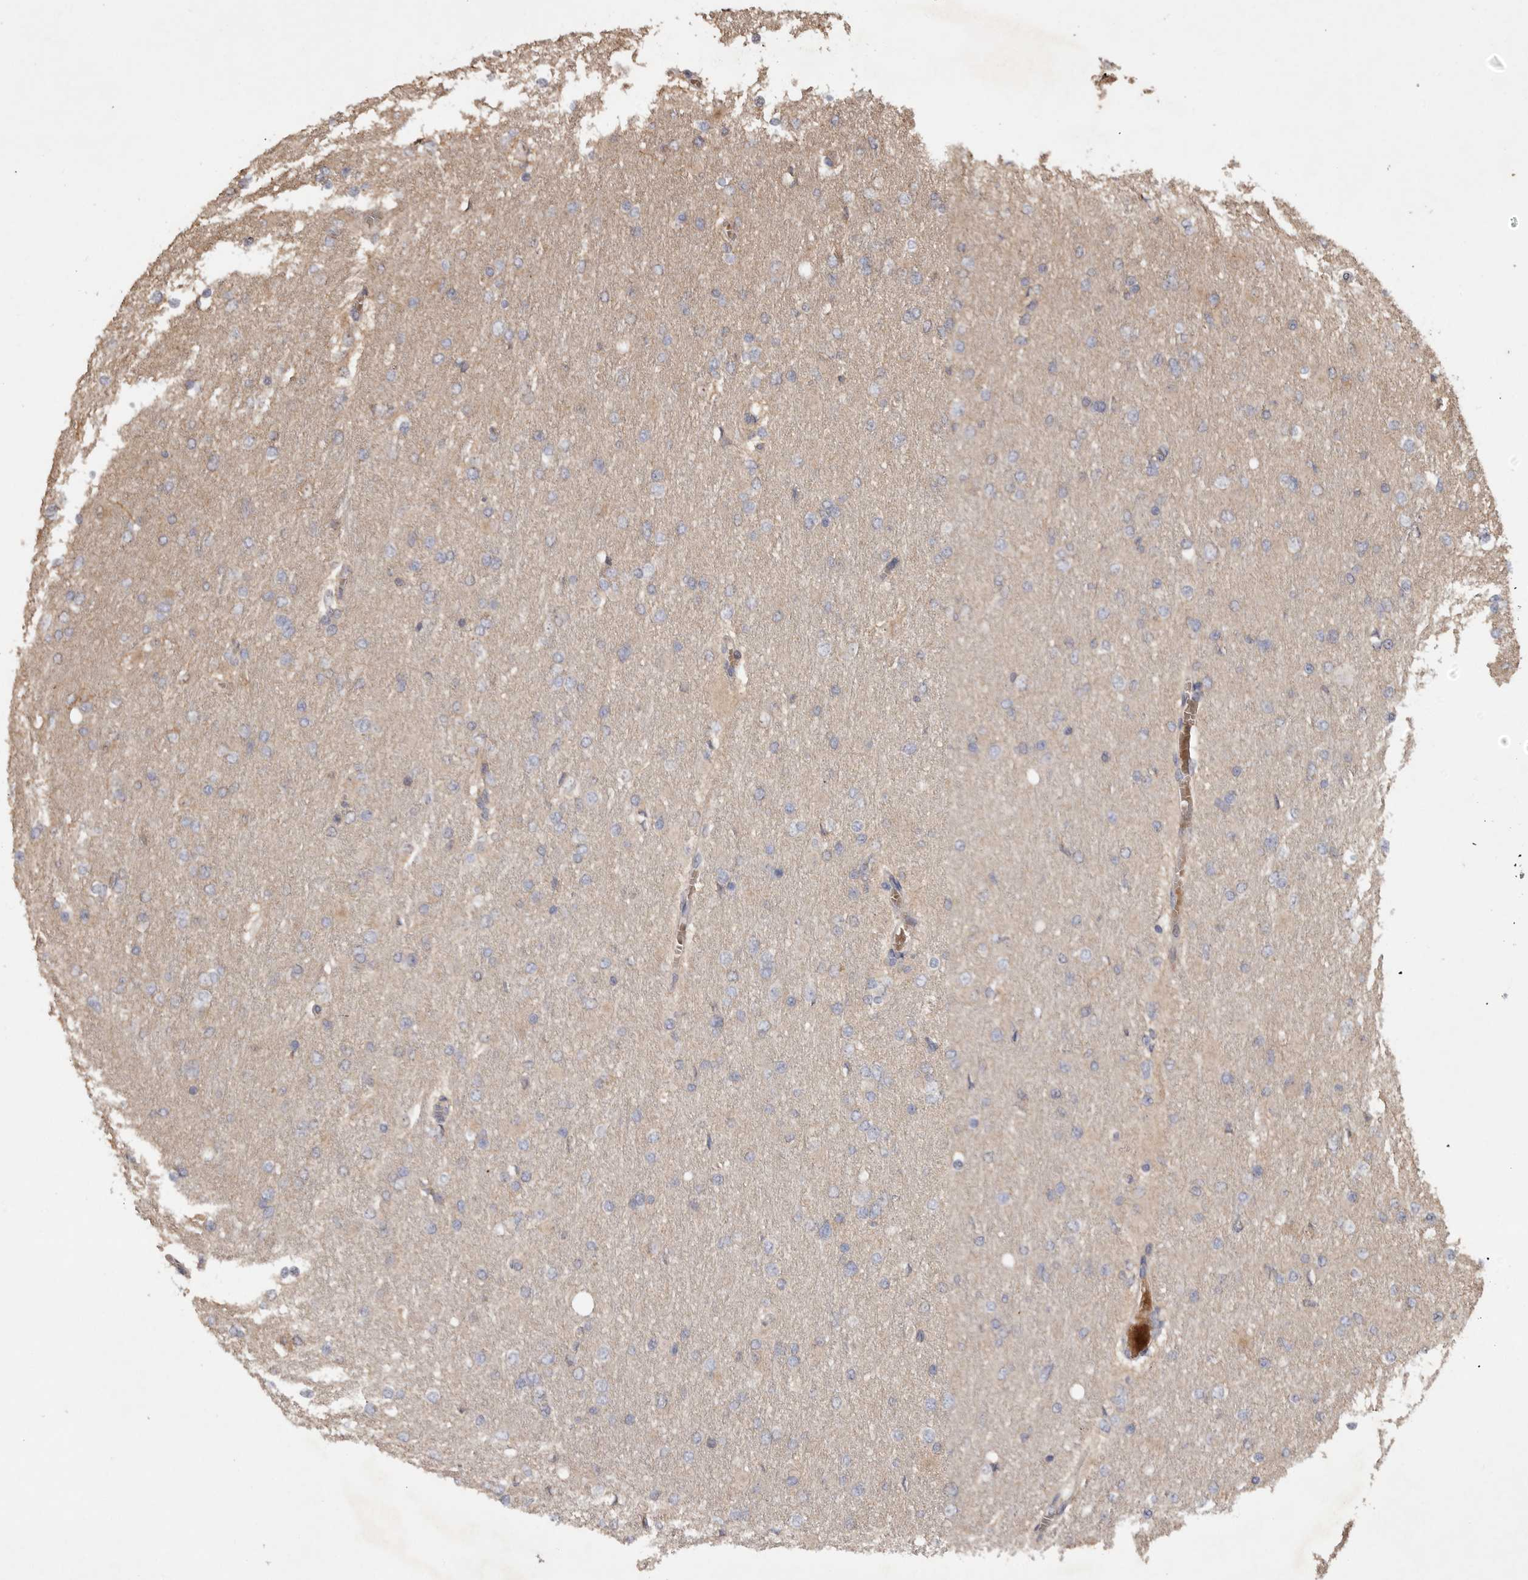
{"staining": {"intensity": "negative", "quantity": "none", "location": "none"}, "tissue": "glioma", "cell_type": "Tumor cells", "image_type": "cancer", "snomed": [{"axis": "morphology", "description": "Glioma, malignant, High grade"}, {"axis": "topography", "description": "Cerebral cortex"}], "caption": "The image reveals no significant staining in tumor cells of glioma.", "gene": "VN1R4", "patient": {"sex": "female", "age": 36}}